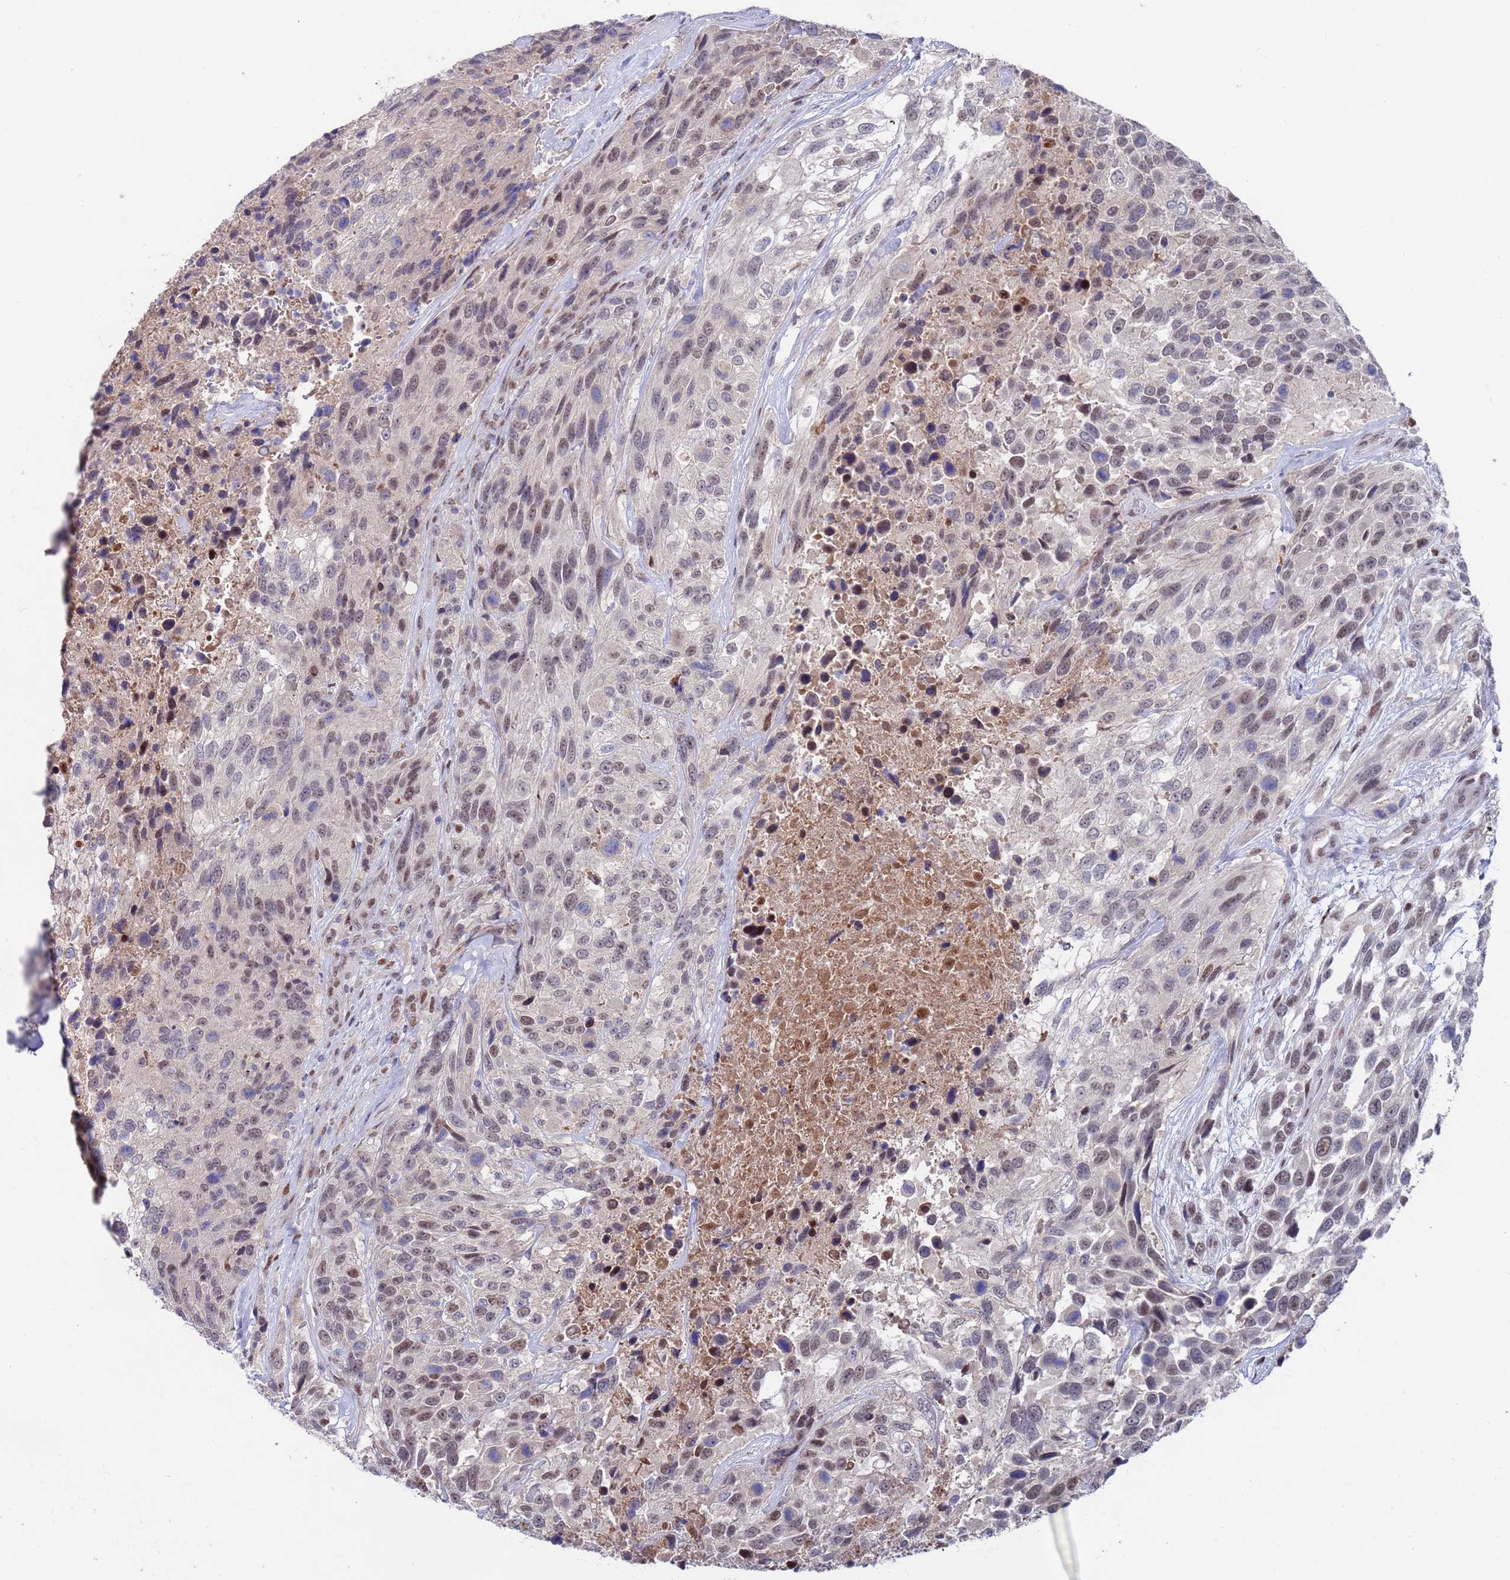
{"staining": {"intensity": "weak", "quantity": "25%-75%", "location": "nuclear"}, "tissue": "urothelial cancer", "cell_type": "Tumor cells", "image_type": "cancer", "snomed": [{"axis": "morphology", "description": "Urothelial carcinoma, High grade"}, {"axis": "topography", "description": "Urinary bladder"}], "caption": "Urothelial carcinoma (high-grade) stained for a protein exhibits weak nuclear positivity in tumor cells. (Stains: DAB (3,3'-diaminobenzidine) in brown, nuclei in blue, Microscopy: brightfield microscopy at high magnification).", "gene": "FBXO27", "patient": {"sex": "female", "age": 70}}